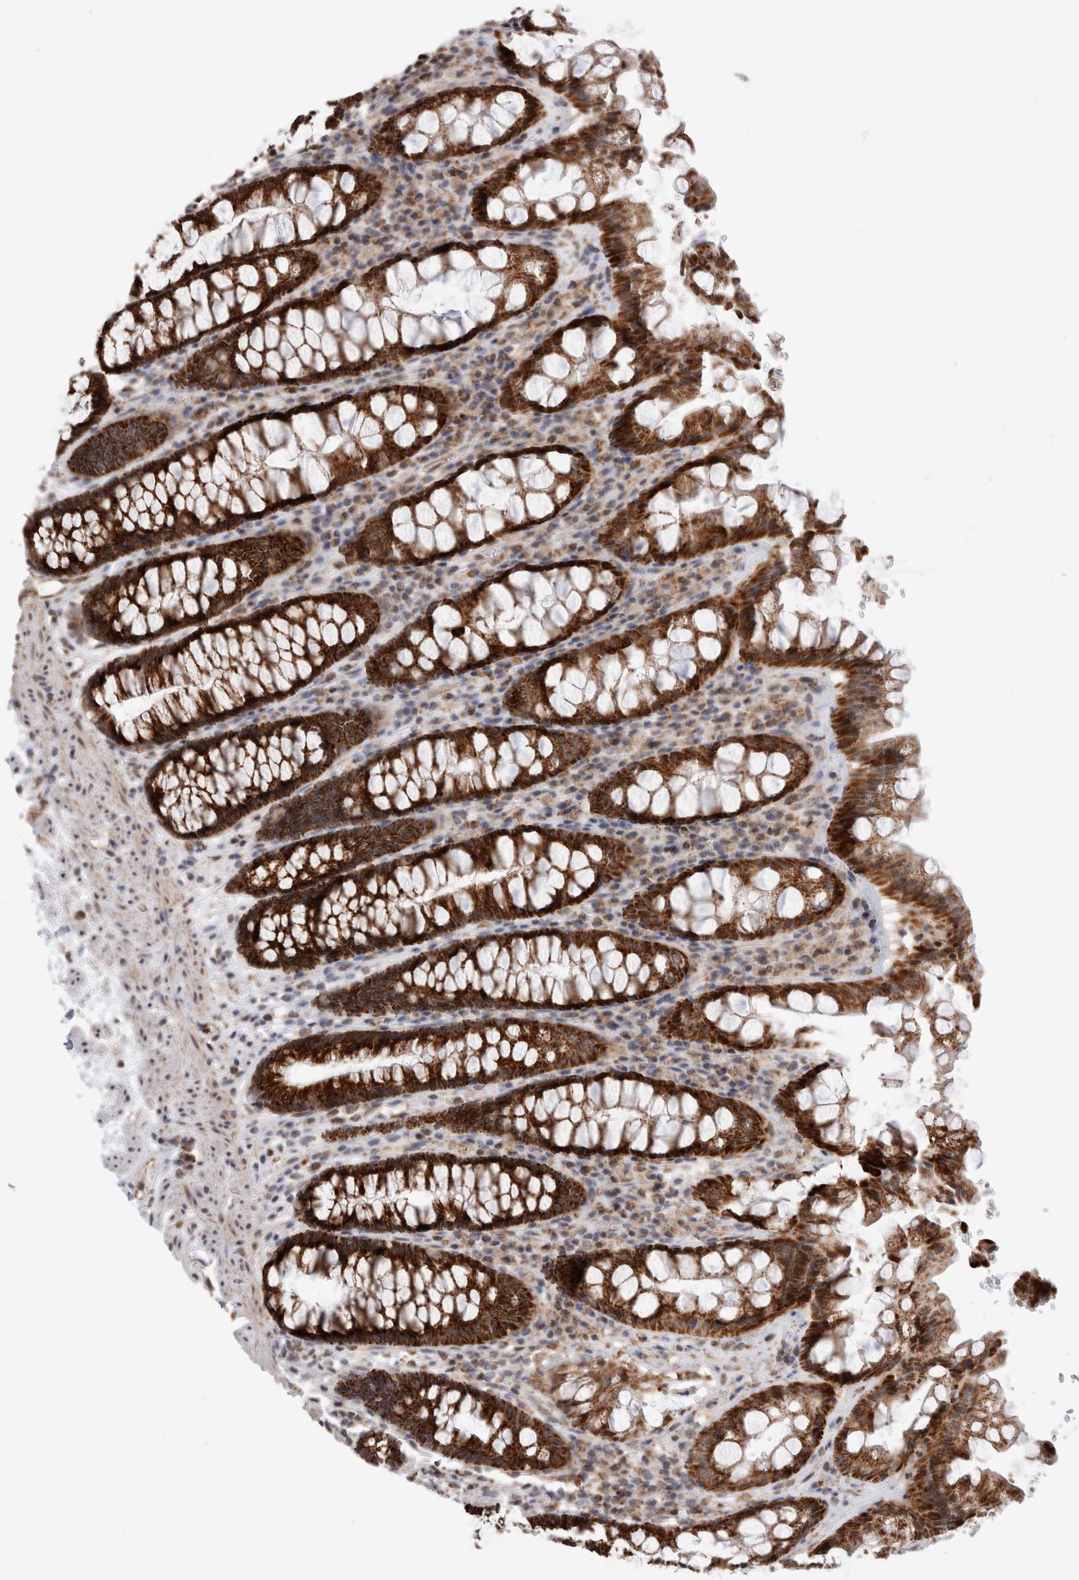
{"staining": {"intensity": "strong", "quantity": ">75%", "location": "cytoplasmic/membranous"}, "tissue": "rectum", "cell_type": "Glandular cells", "image_type": "normal", "snomed": [{"axis": "morphology", "description": "Normal tissue, NOS"}, {"axis": "topography", "description": "Rectum"}], "caption": "An IHC photomicrograph of unremarkable tissue is shown. Protein staining in brown shows strong cytoplasmic/membranous positivity in rectum within glandular cells. Using DAB (brown) and hematoxylin (blue) stains, captured at high magnification using brightfield microscopy.", "gene": "MRPL37", "patient": {"sex": "male", "age": 64}}